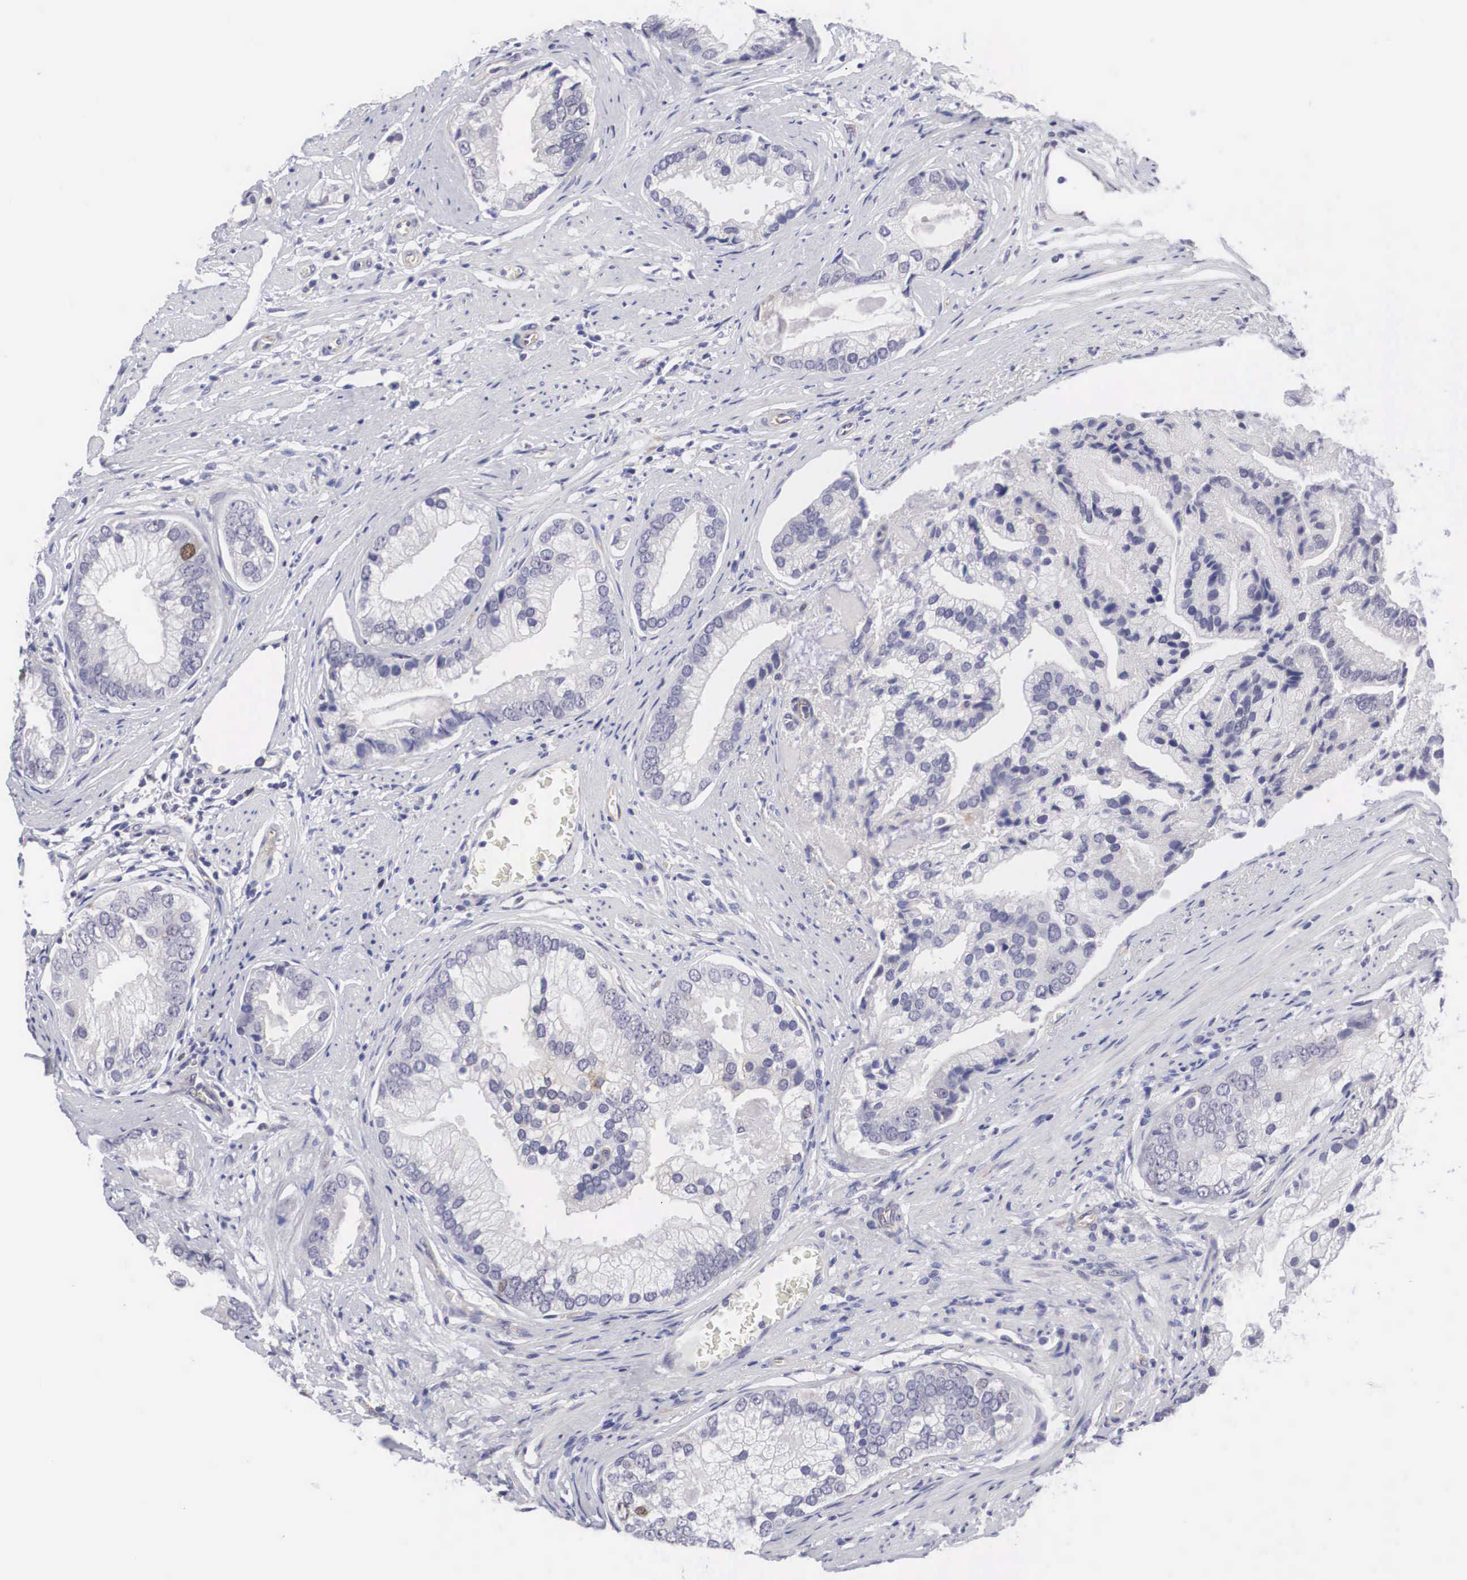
{"staining": {"intensity": "negative", "quantity": "none", "location": "none"}, "tissue": "prostate cancer", "cell_type": "Tumor cells", "image_type": "cancer", "snomed": [{"axis": "morphology", "description": "Adenocarcinoma, Low grade"}, {"axis": "topography", "description": "Prostate"}], "caption": "Tumor cells show no significant staining in prostate cancer. The staining is performed using DAB (3,3'-diaminobenzidine) brown chromogen with nuclei counter-stained in using hematoxylin.", "gene": "MAST4", "patient": {"sex": "male", "age": 71}}